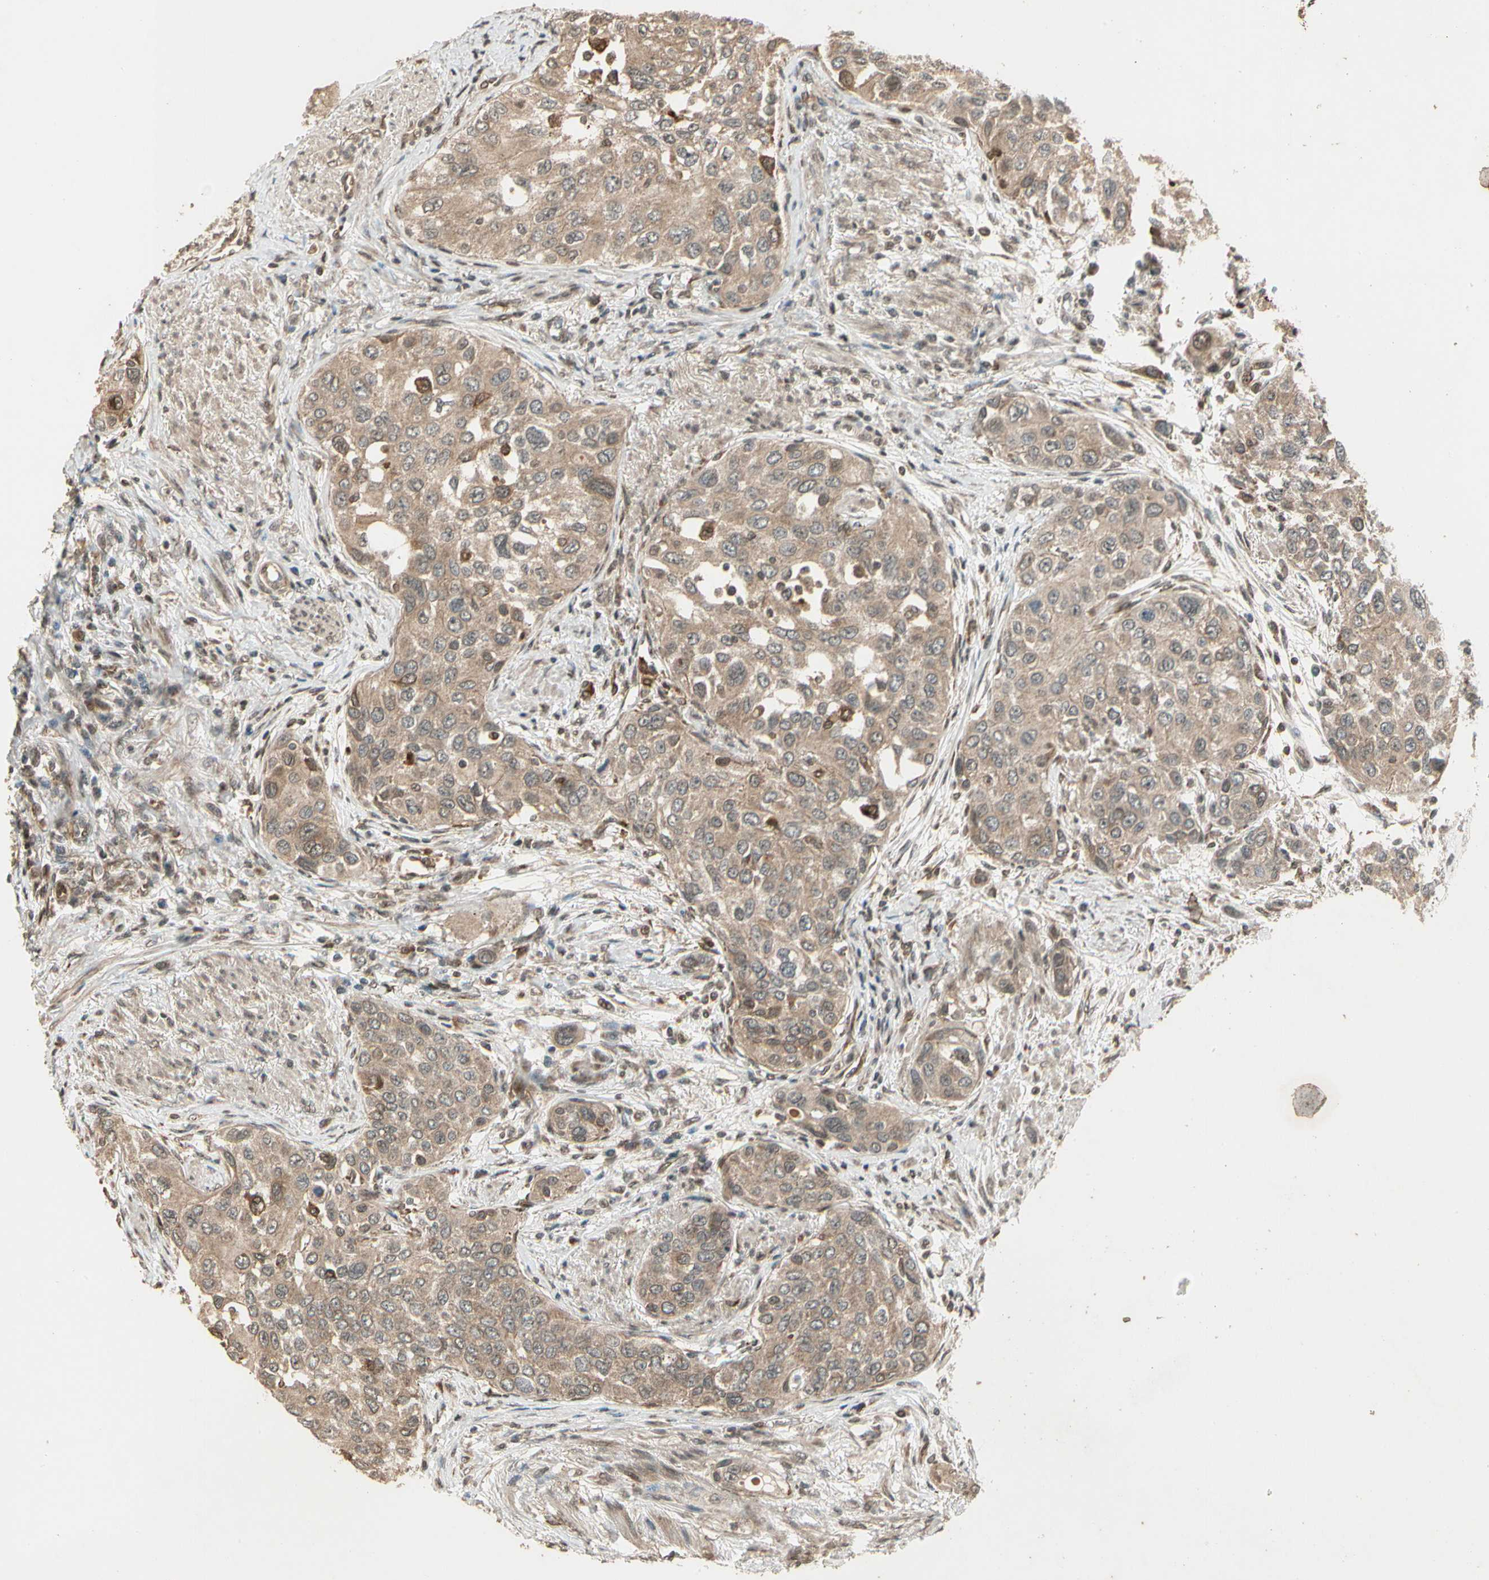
{"staining": {"intensity": "moderate", "quantity": ">75%", "location": "cytoplasmic/membranous"}, "tissue": "urothelial cancer", "cell_type": "Tumor cells", "image_type": "cancer", "snomed": [{"axis": "morphology", "description": "Urothelial carcinoma, High grade"}, {"axis": "topography", "description": "Urinary bladder"}], "caption": "The immunohistochemical stain shows moderate cytoplasmic/membranous staining in tumor cells of urothelial carcinoma (high-grade) tissue.", "gene": "GLUL", "patient": {"sex": "female", "age": 56}}